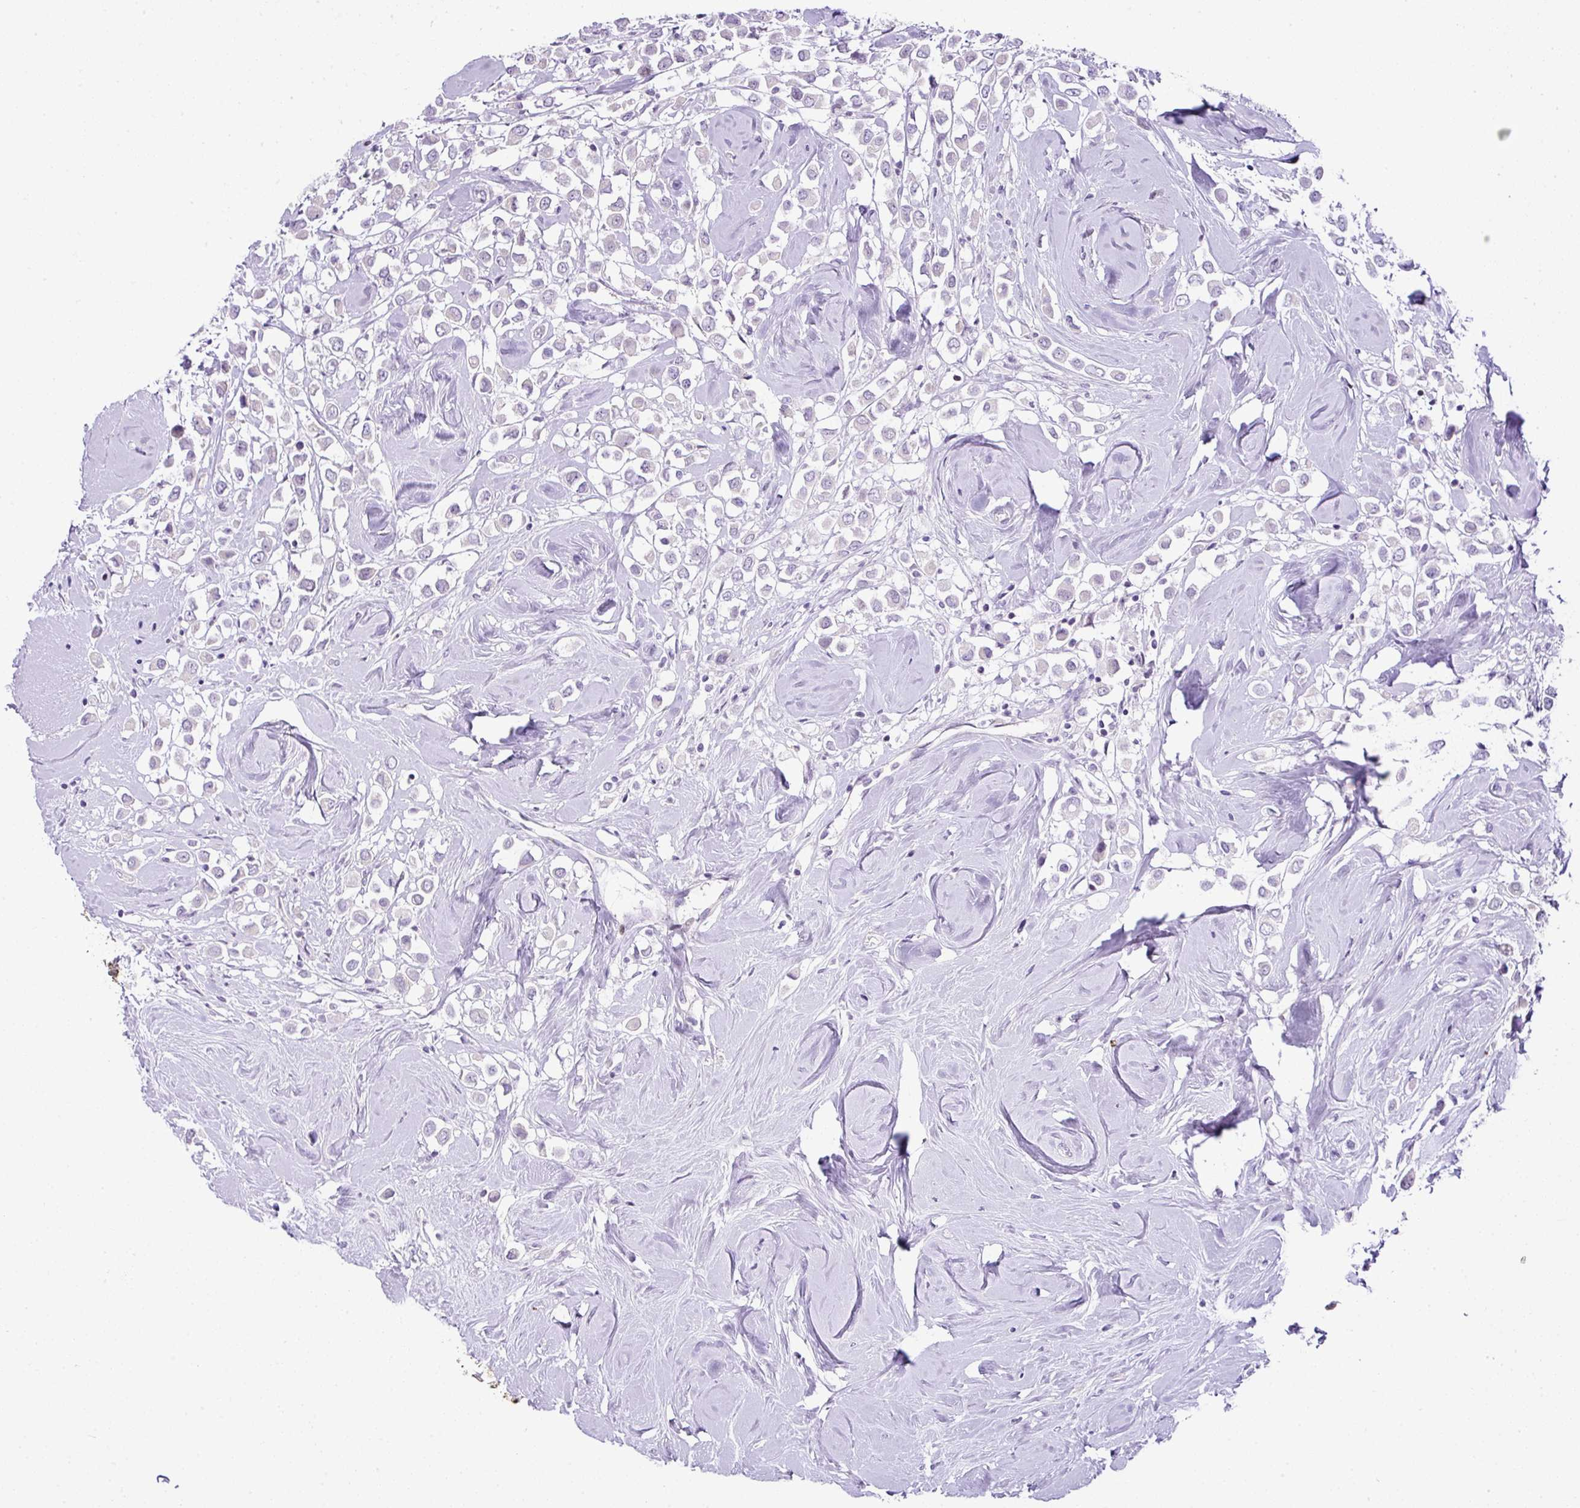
{"staining": {"intensity": "negative", "quantity": "none", "location": "none"}, "tissue": "breast cancer", "cell_type": "Tumor cells", "image_type": "cancer", "snomed": [{"axis": "morphology", "description": "Duct carcinoma"}, {"axis": "topography", "description": "Breast"}], "caption": "Immunohistochemistry (IHC) micrograph of human breast cancer stained for a protein (brown), which displays no expression in tumor cells.", "gene": "CMTM5", "patient": {"sex": "female", "age": 61}}